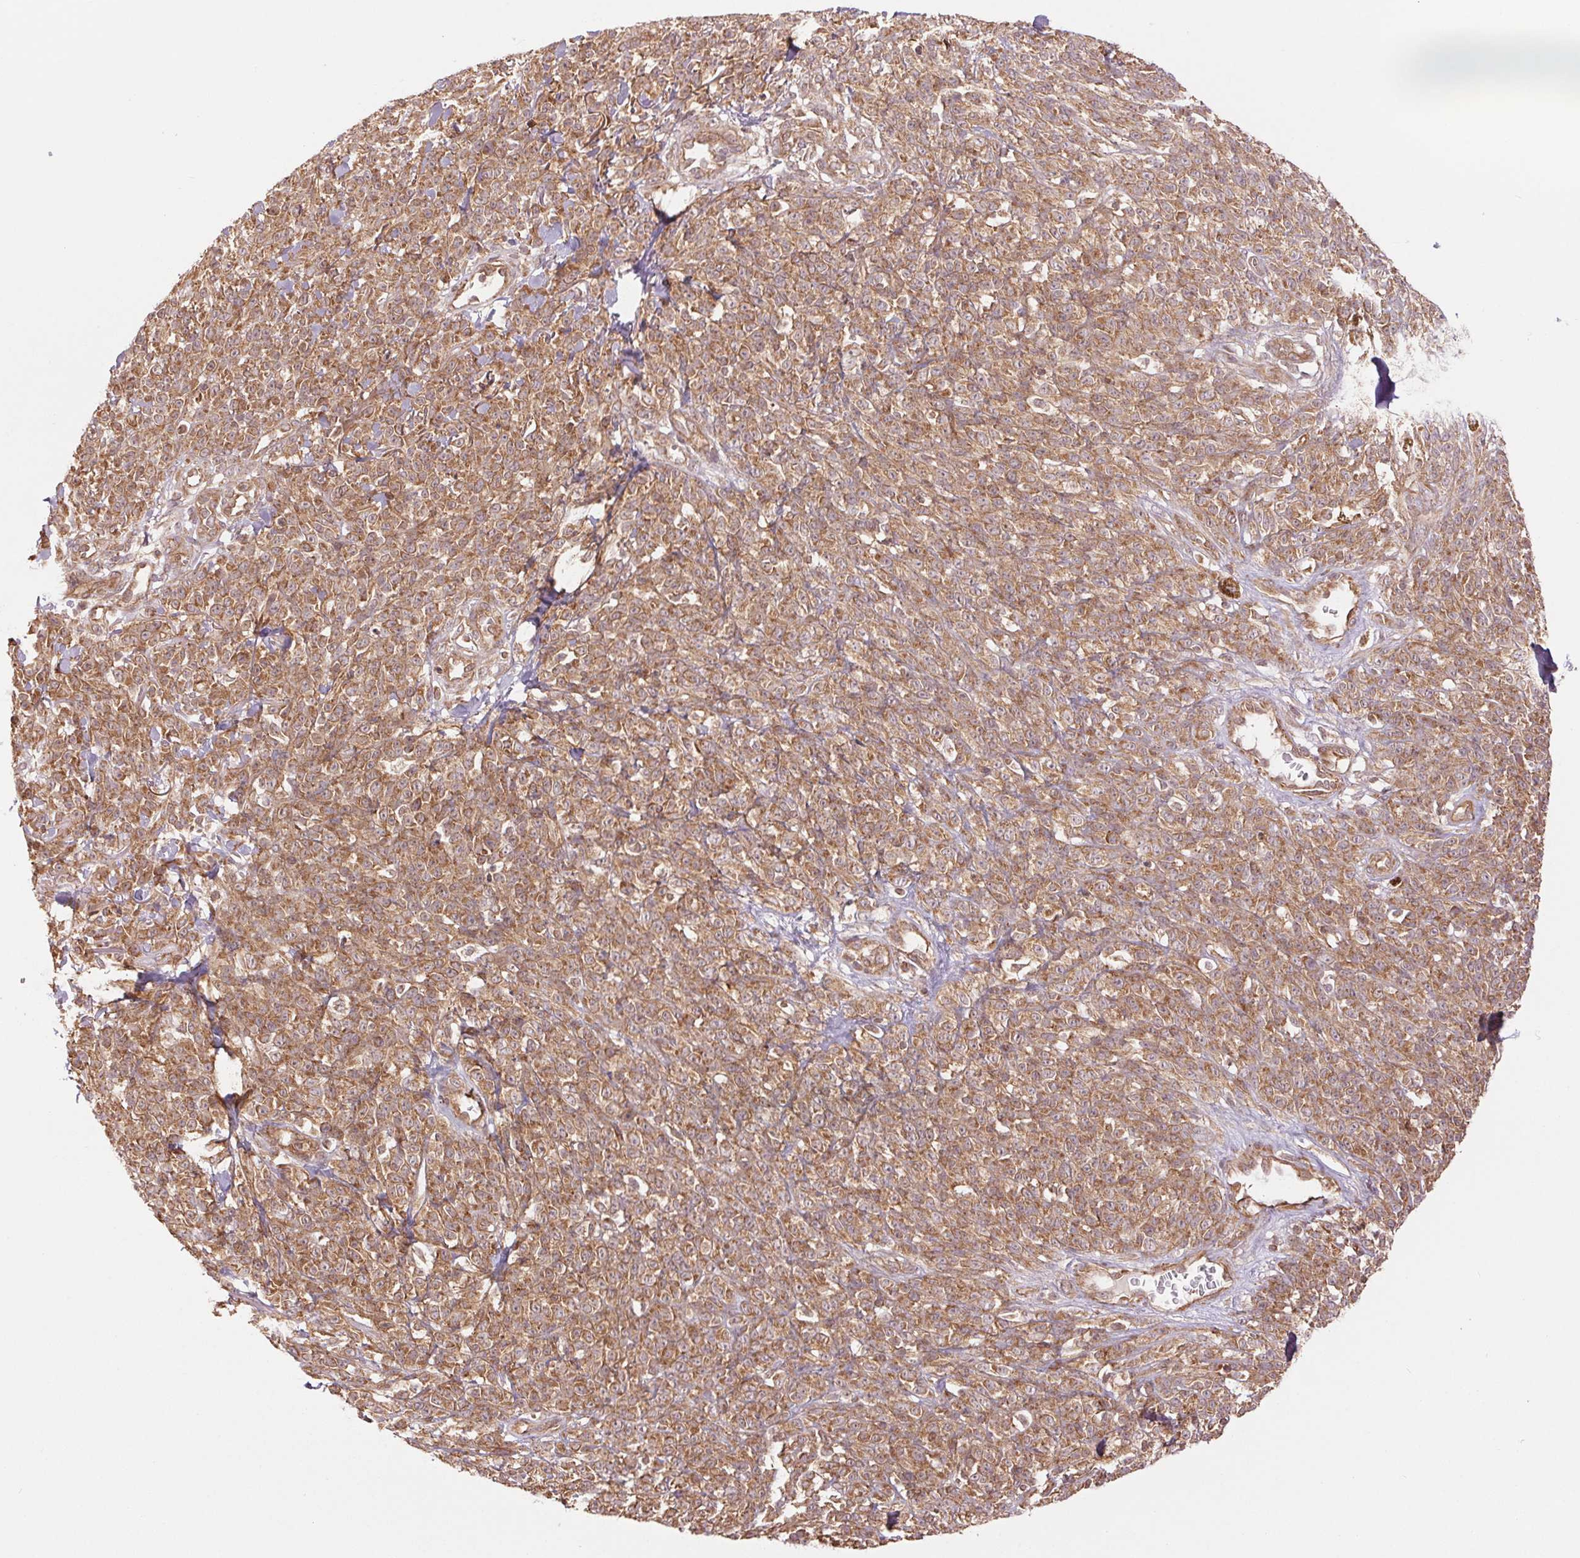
{"staining": {"intensity": "moderate", "quantity": ">75%", "location": "cytoplasmic/membranous"}, "tissue": "melanoma", "cell_type": "Tumor cells", "image_type": "cancer", "snomed": [{"axis": "morphology", "description": "Malignant melanoma, NOS"}, {"axis": "topography", "description": "Skin"}, {"axis": "topography", "description": "Skin of trunk"}], "caption": "A histopathology image of malignant melanoma stained for a protein shows moderate cytoplasmic/membranous brown staining in tumor cells. The staining is performed using DAB (3,3'-diaminobenzidine) brown chromogen to label protein expression. The nuclei are counter-stained blue using hematoxylin.", "gene": "STARD7", "patient": {"sex": "male", "age": 74}}